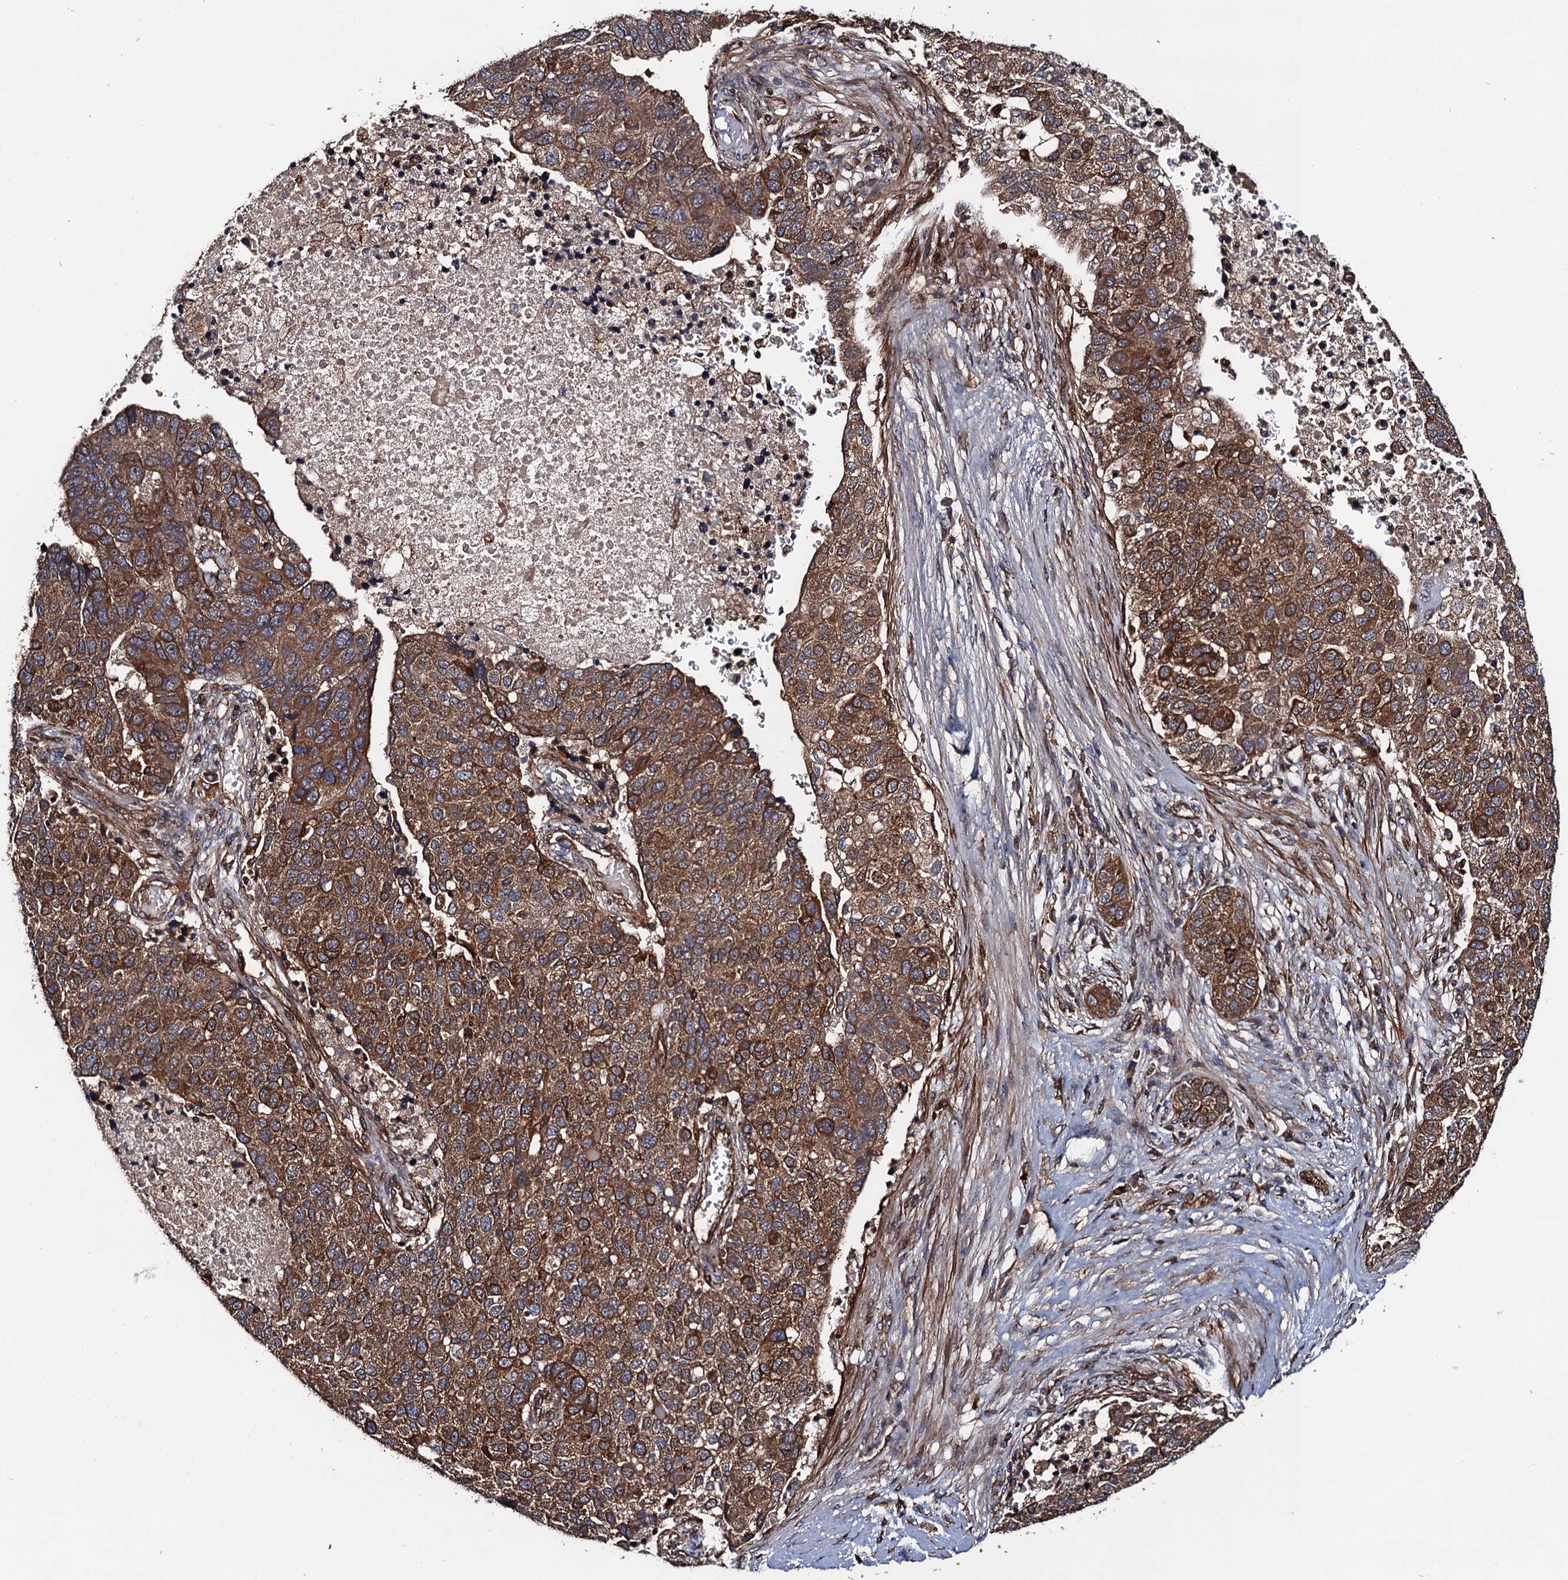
{"staining": {"intensity": "strong", "quantity": ">75%", "location": "cytoplasmic/membranous"}, "tissue": "pancreatic cancer", "cell_type": "Tumor cells", "image_type": "cancer", "snomed": [{"axis": "morphology", "description": "Adenocarcinoma, NOS"}, {"axis": "topography", "description": "Pancreas"}], "caption": "This photomicrograph reveals immunohistochemistry (IHC) staining of human adenocarcinoma (pancreatic), with high strong cytoplasmic/membranous positivity in about >75% of tumor cells.", "gene": "BORA", "patient": {"sex": "female", "age": 61}}